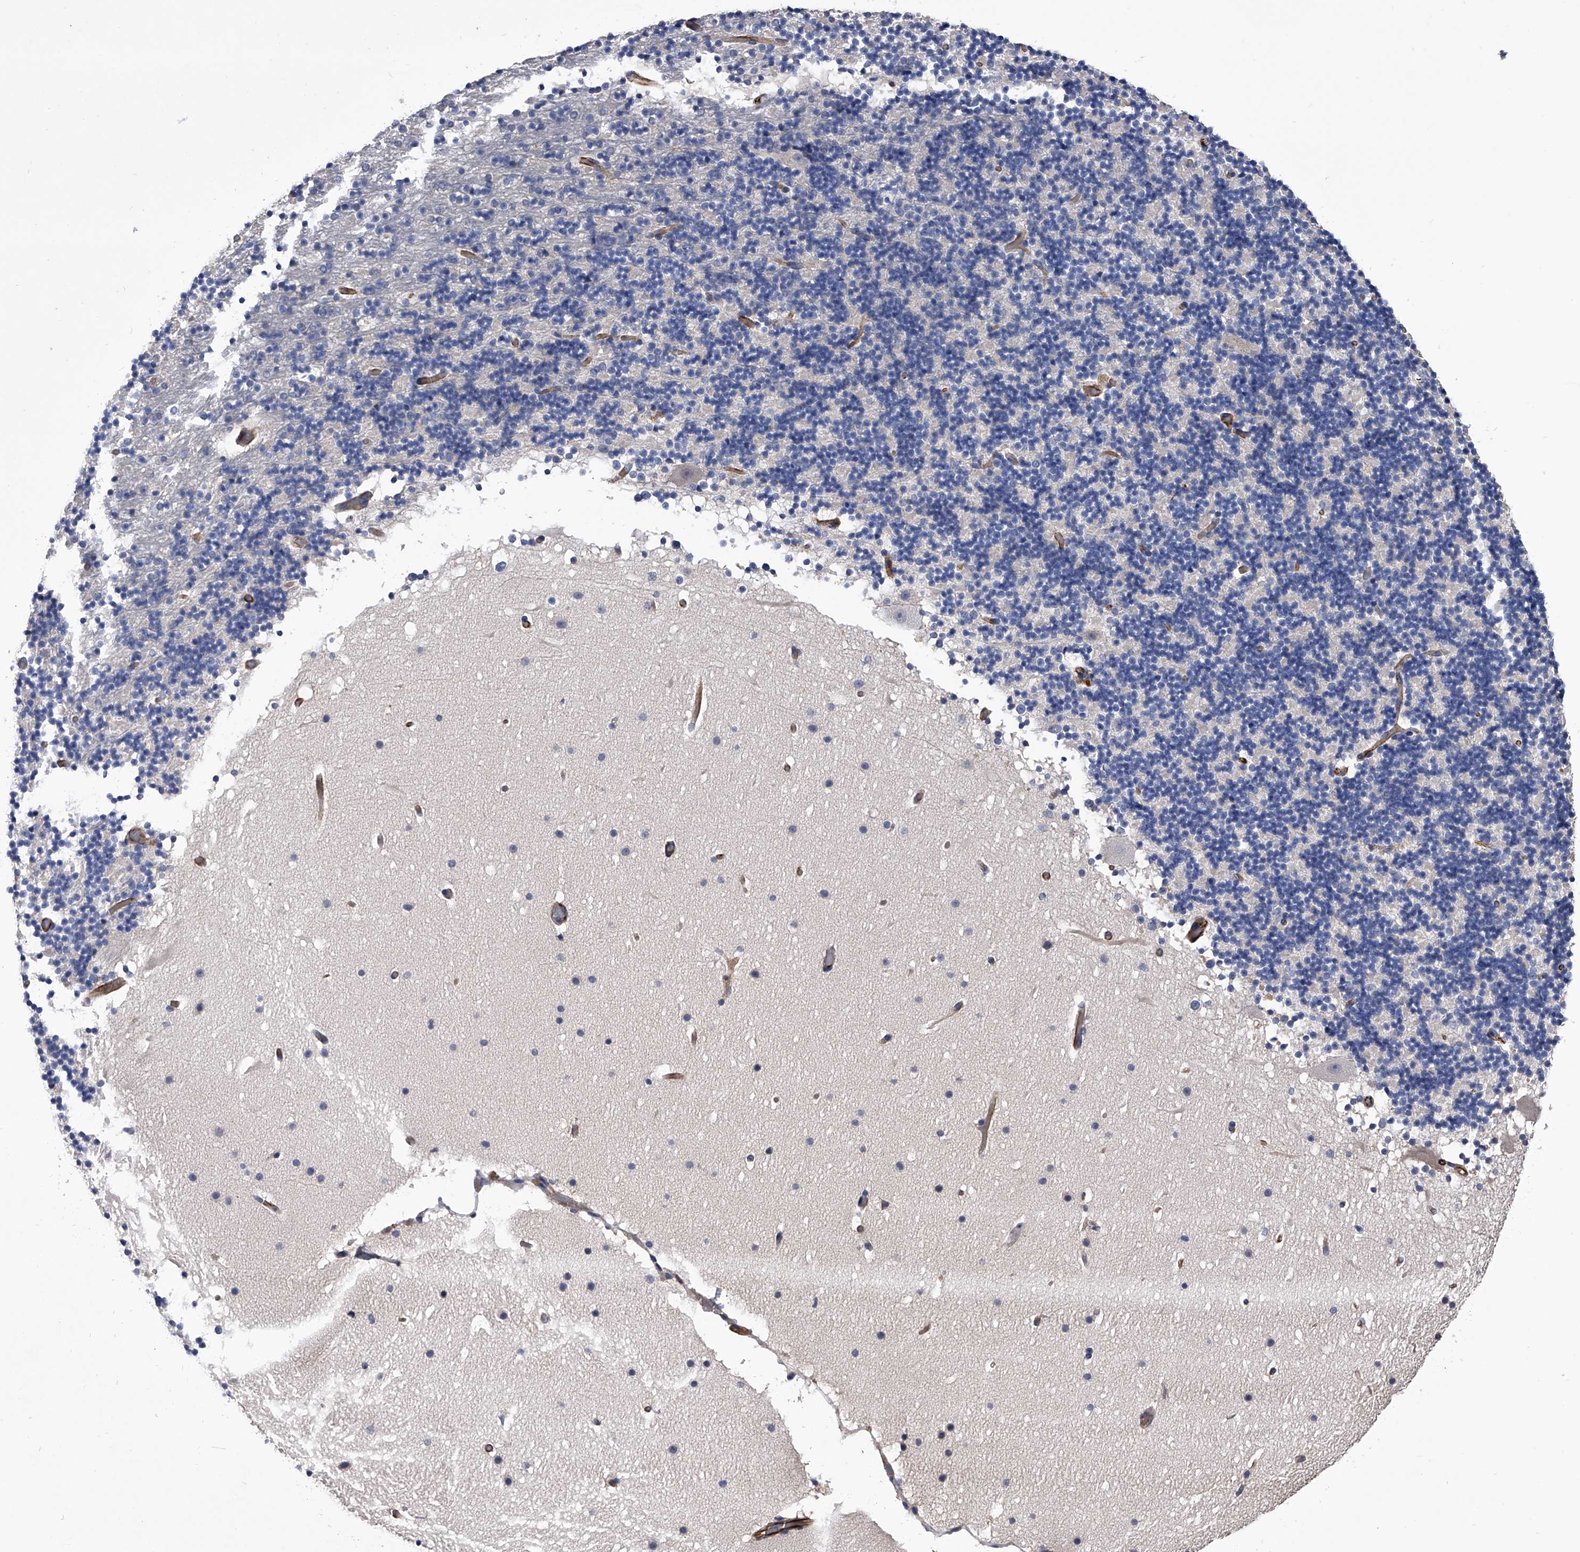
{"staining": {"intensity": "negative", "quantity": "none", "location": "none"}, "tissue": "cerebellum", "cell_type": "Cells in granular layer", "image_type": "normal", "snomed": [{"axis": "morphology", "description": "Normal tissue, NOS"}, {"axis": "topography", "description": "Cerebellum"}], "caption": "This is a histopathology image of IHC staining of benign cerebellum, which shows no expression in cells in granular layer.", "gene": "EFCAB7", "patient": {"sex": "male", "age": 57}}